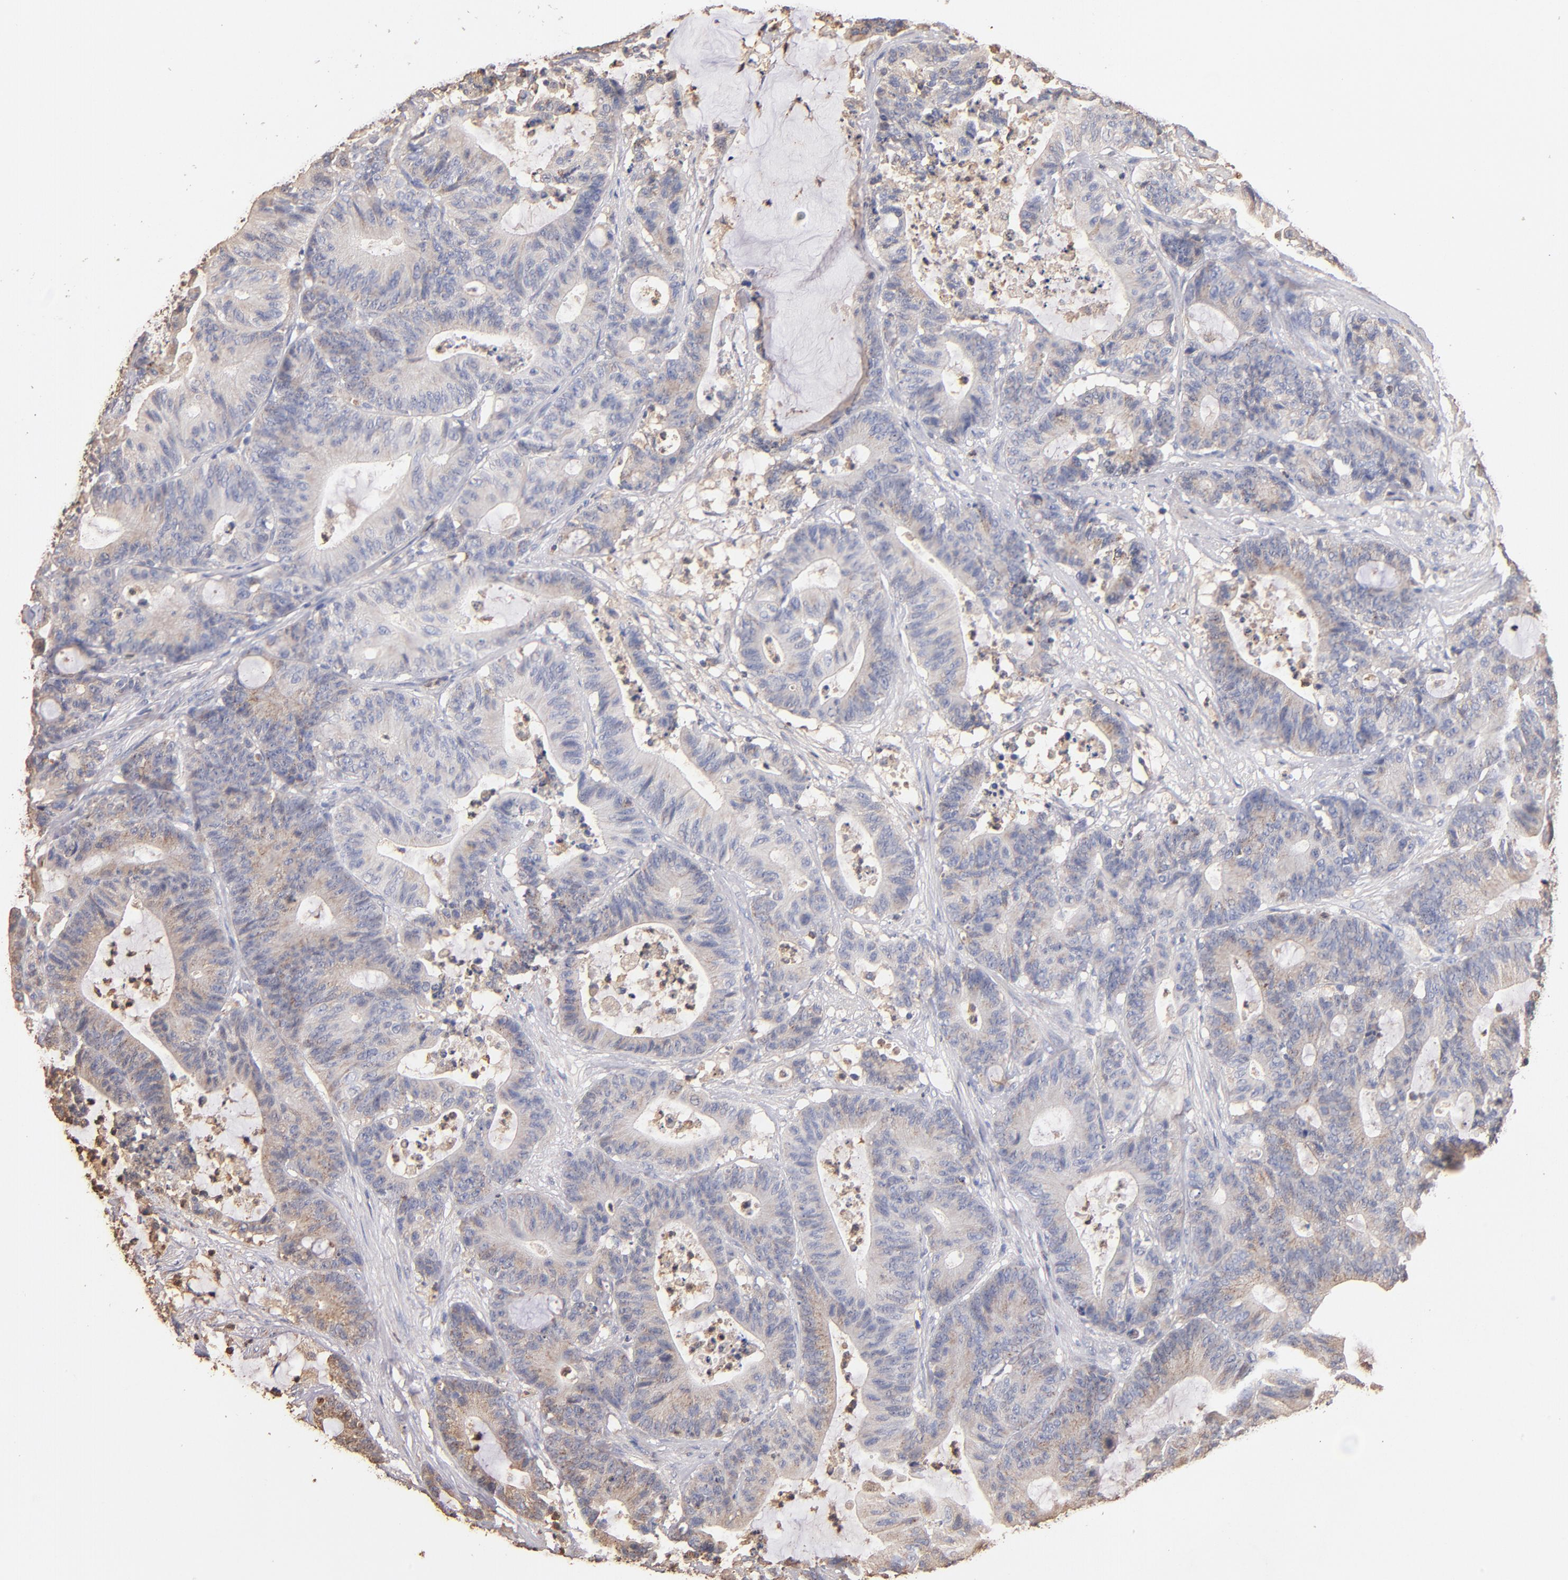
{"staining": {"intensity": "weak", "quantity": "25%-75%", "location": "cytoplasmic/membranous"}, "tissue": "colorectal cancer", "cell_type": "Tumor cells", "image_type": "cancer", "snomed": [{"axis": "morphology", "description": "Adenocarcinoma, NOS"}, {"axis": "topography", "description": "Colon"}], "caption": "This photomicrograph reveals IHC staining of human colorectal cancer (adenocarcinoma), with low weak cytoplasmic/membranous positivity in approximately 25%-75% of tumor cells.", "gene": "RO60", "patient": {"sex": "female", "age": 84}}